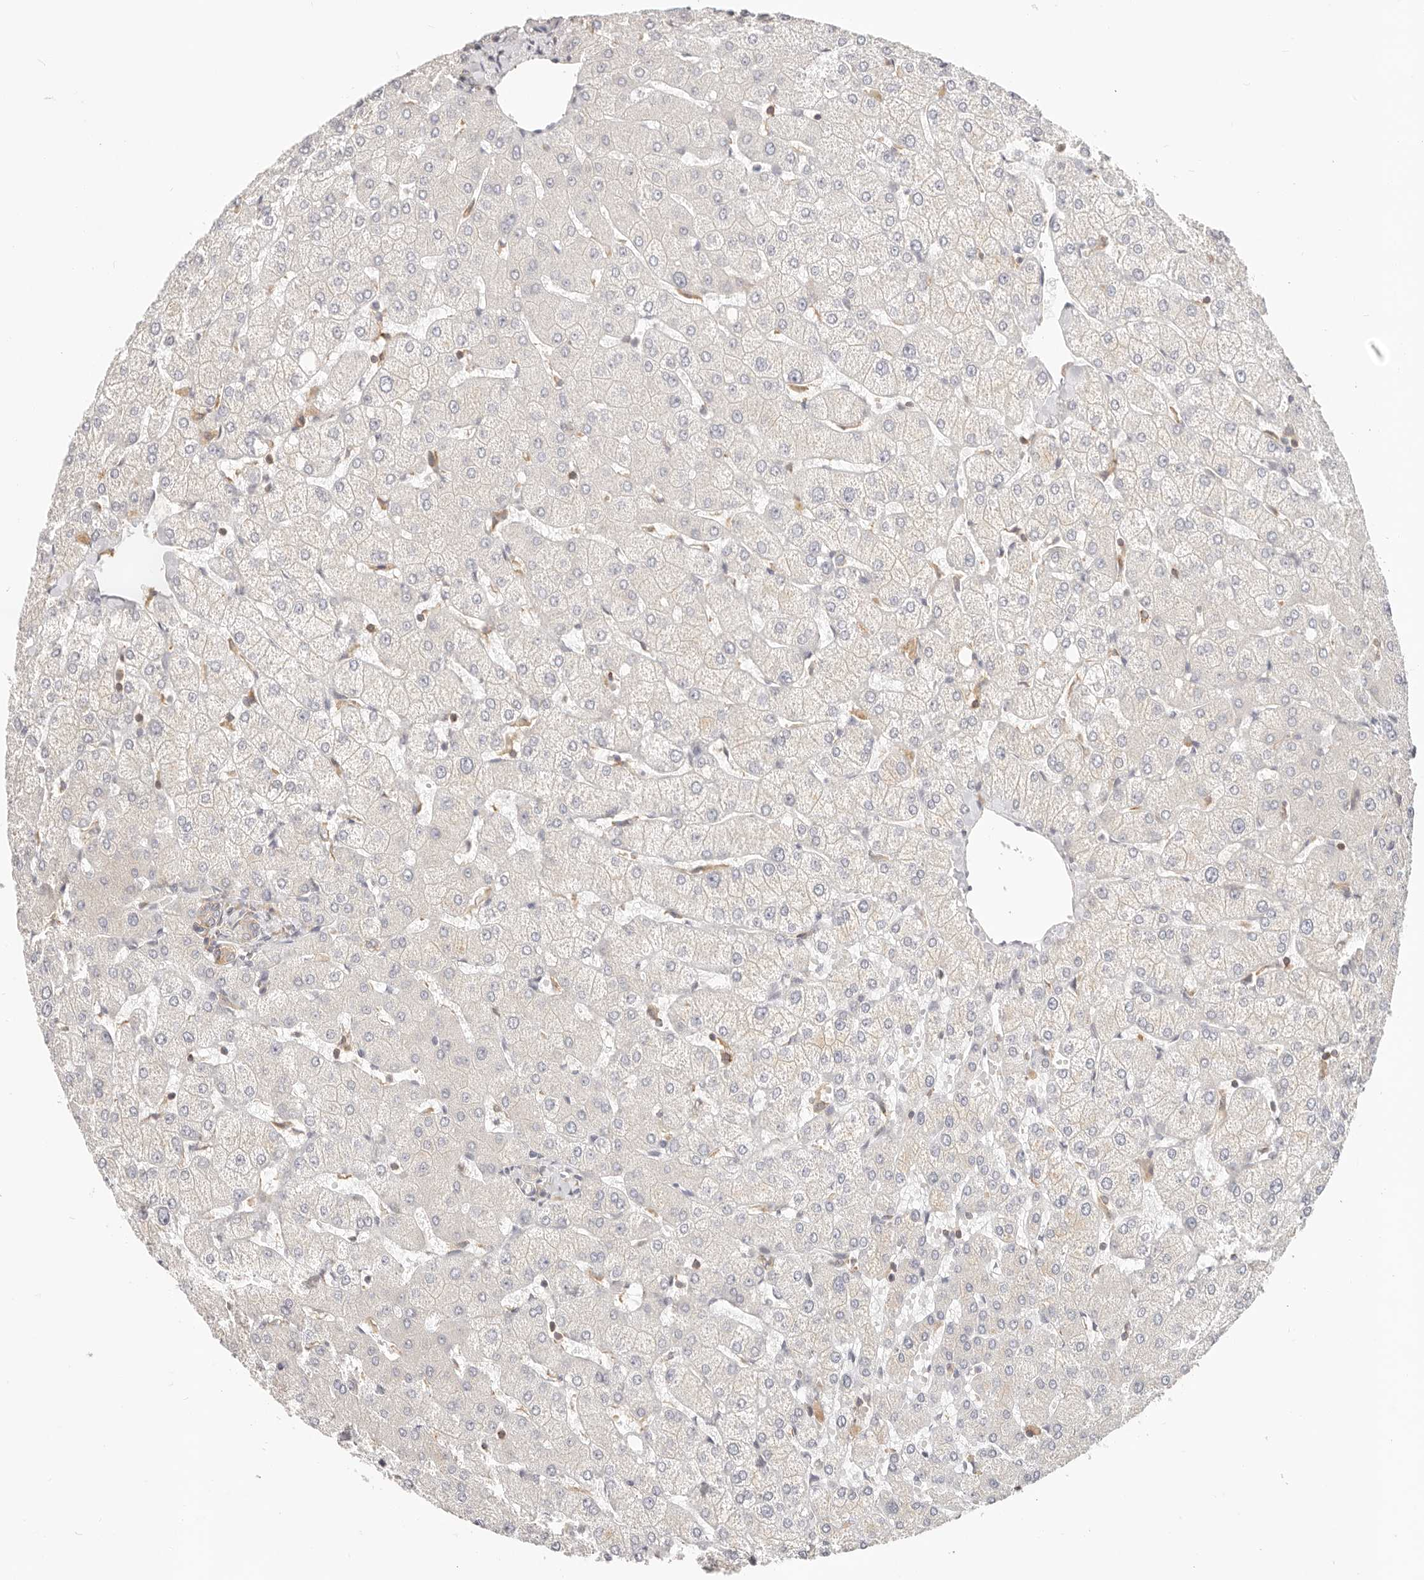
{"staining": {"intensity": "weak", "quantity": "25%-75%", "location": "cytoplasmic/membranous"}, "tissue": "liver", "cell_type": "Cholangiocytes", "image_type": "normal", "snomed": [{"axis": "morphology", "description": "Normal tissue, NOS"}, {"axis": "topography", "description": "Liver"}], "caption": "Immunohistochemistry histopathology image of normal liver: liver stained using immunohistochemistry displays low levels of weak protein expression localized specifically in the cytoplasmic/membranous of cholangiocytes, appearing as a cytoplasmic/membranous brown color.", "gene": "DTNBP1", "patient": {"sex": "female", "age": 54}}